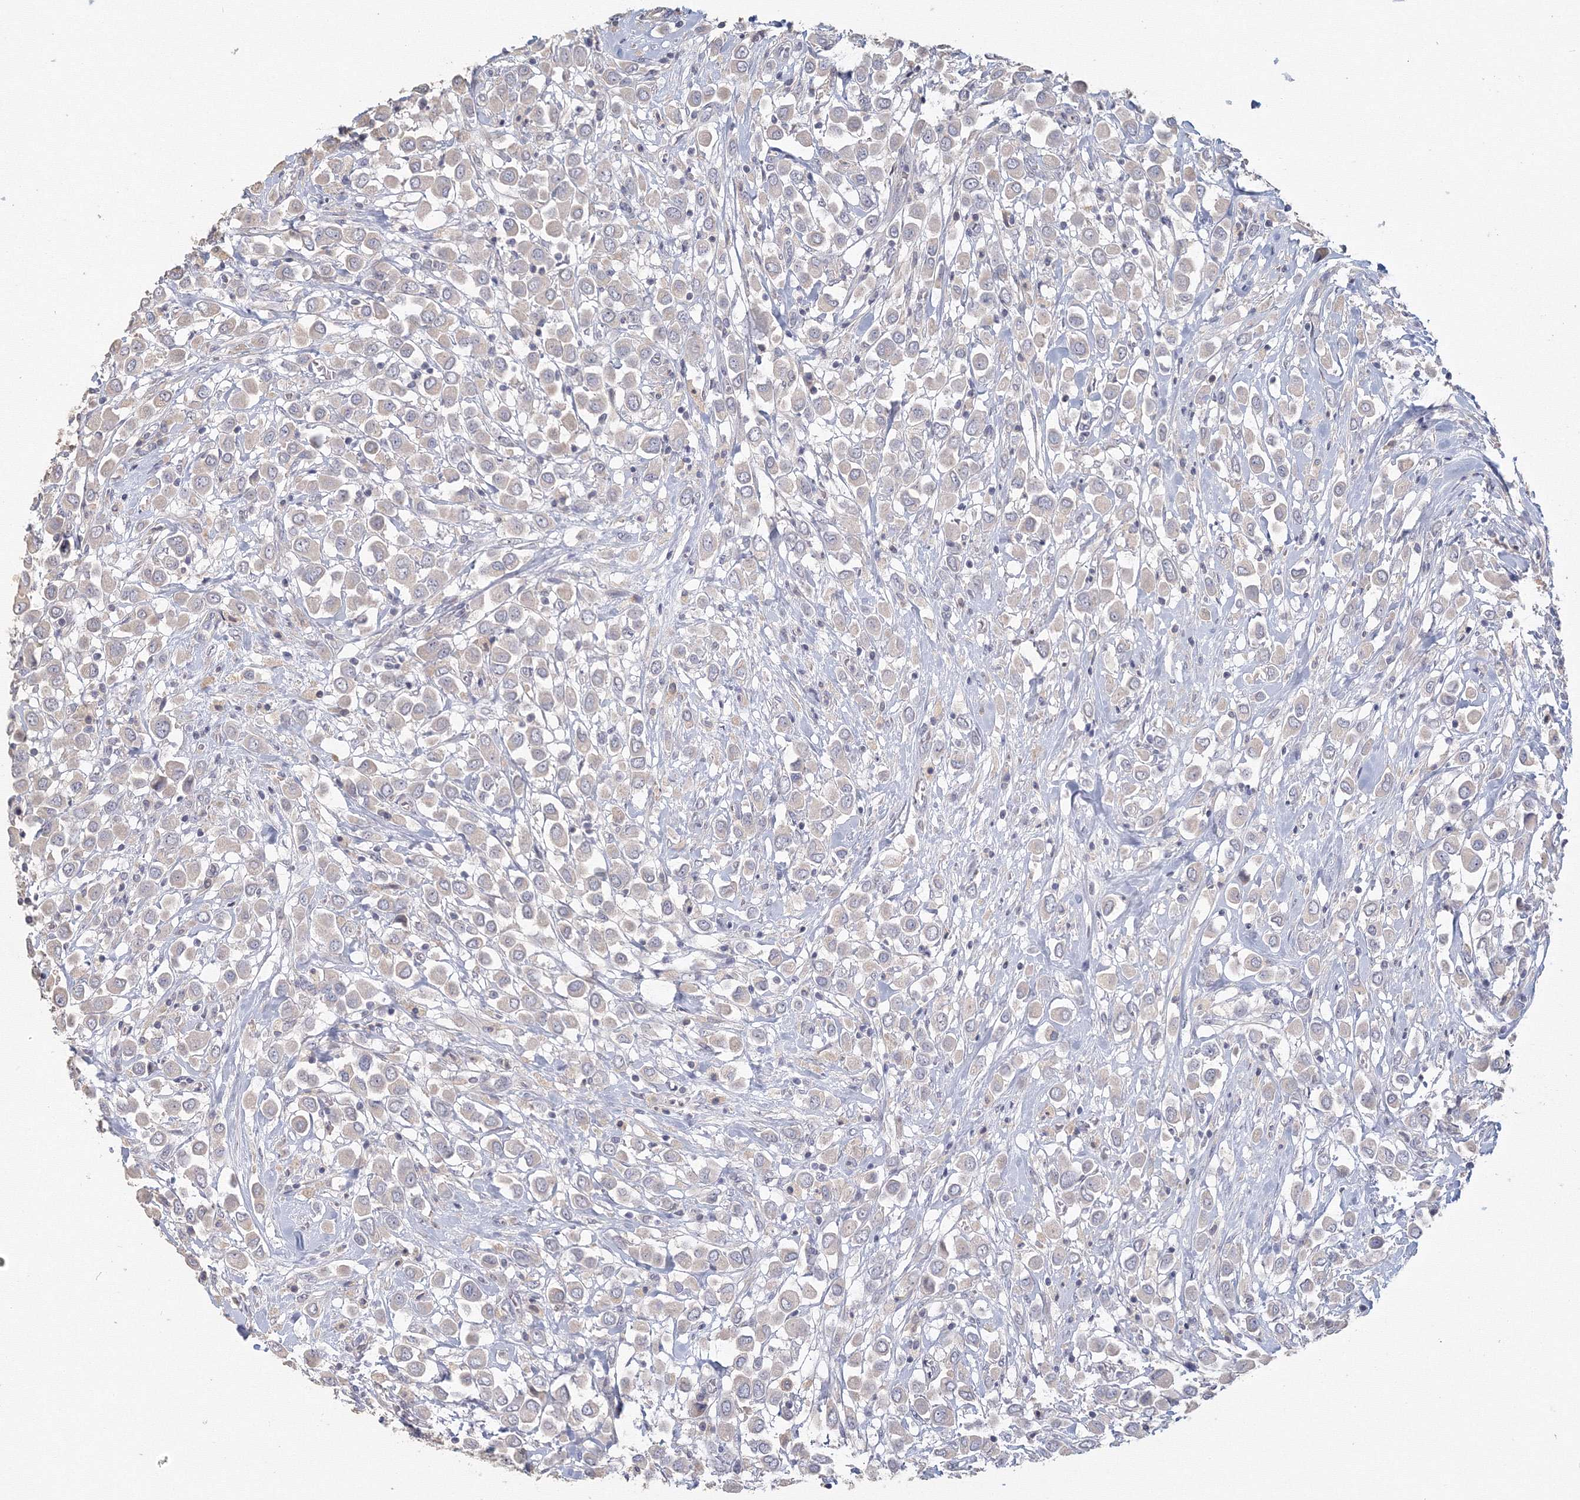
{"staining": {"intensity": "weak", "quantity": "25%-75%", "location": "cytoplasmic/membranous"}, "tissue": "breast cancer", "cell_type": "Tumor cells", "image_type": "cancer", "snomed": [{"axis": "morphology", "description": "Duct carcinoma"}, {"axis": "topography", "description": "Breast"}], "caption": "Protein positivity by immunohistochemistry shows weak cytoplasmic/membranous expression in approximately 25%-75% of tumor cells in breast intraductal carcinoma. Ihc stains the protein of interest in brown and the nuclei are stained blue.", "gene": "TACC2", "patient": {"sex": "female", "age": 61}}